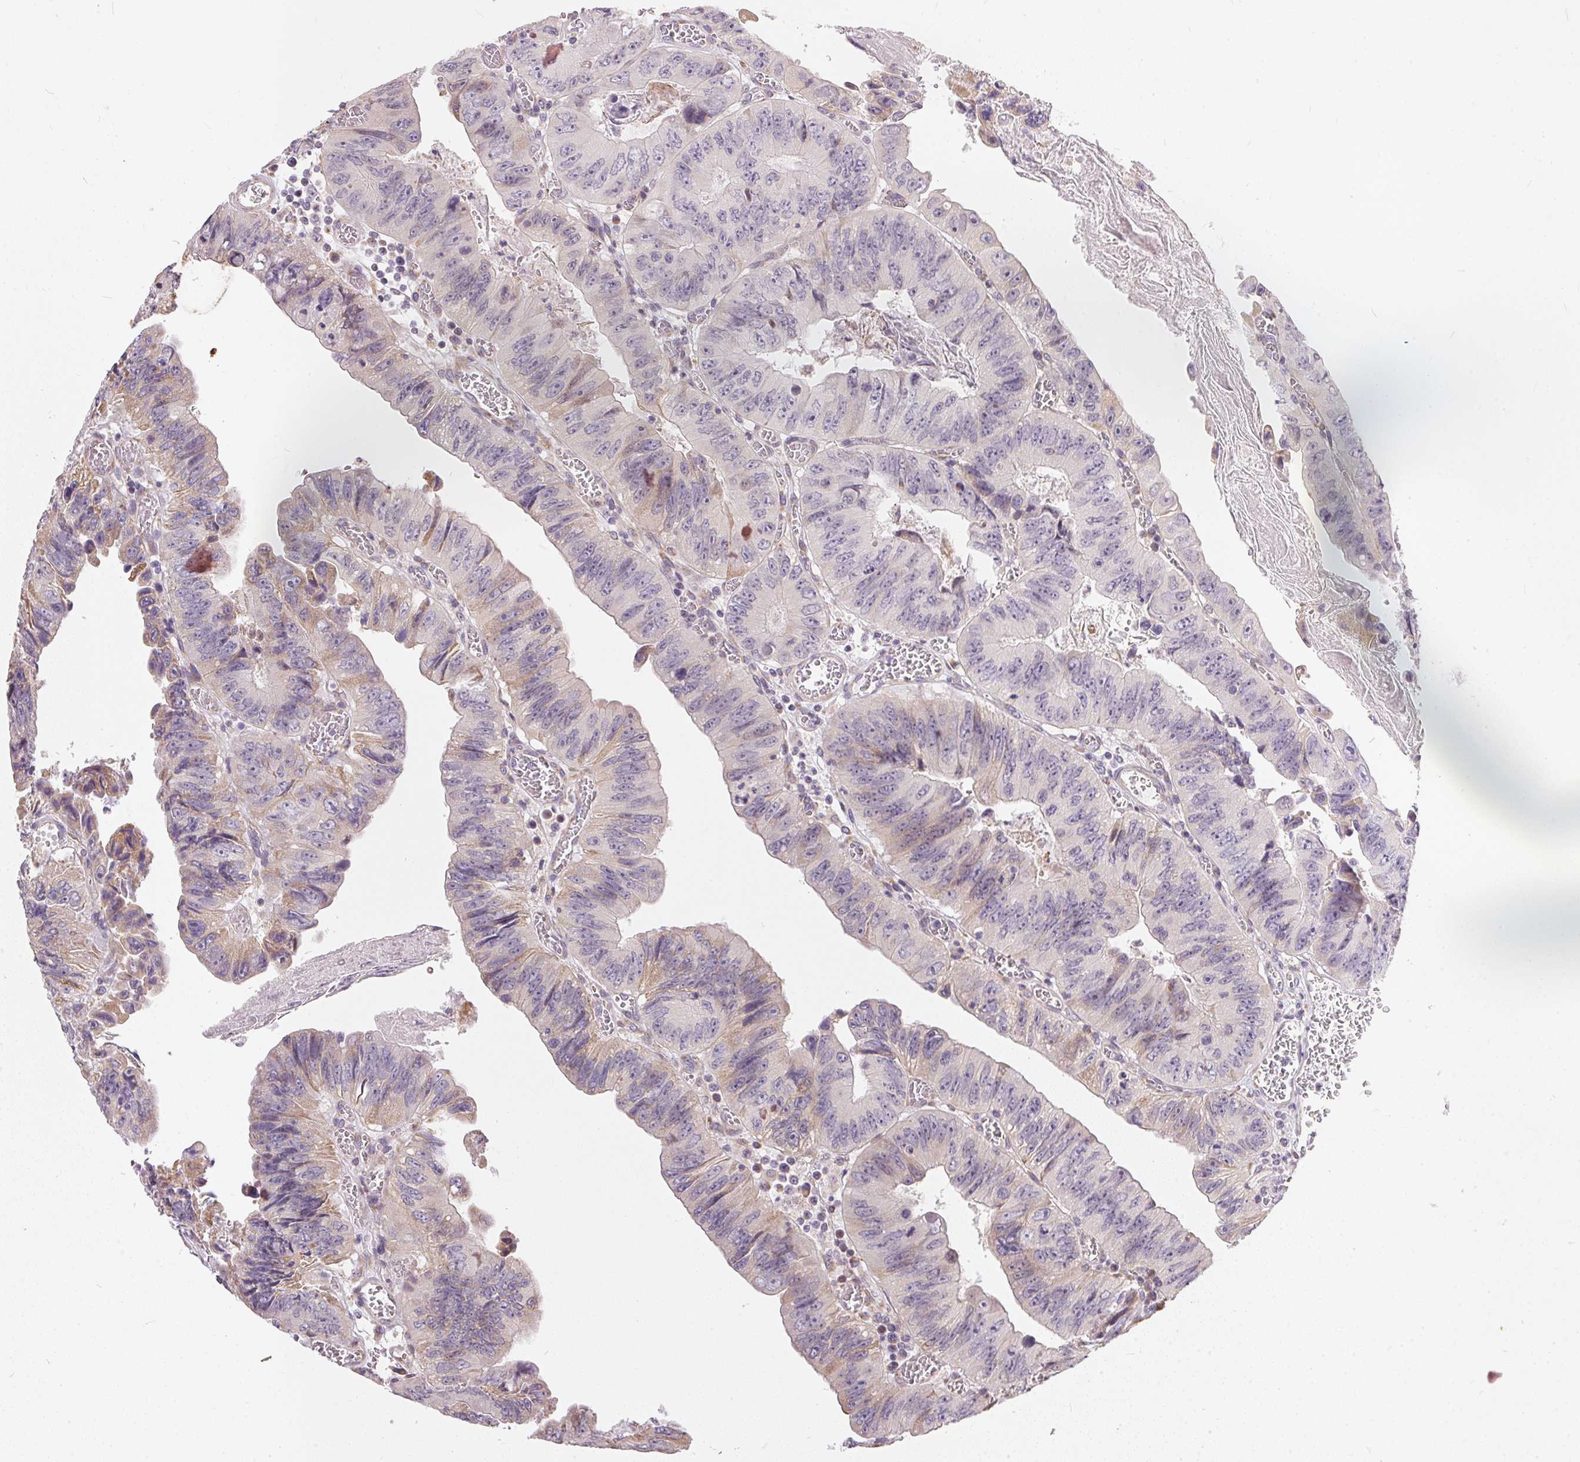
{"staining": {"intensity": "weak", "quantity": "<25%", "location": "cytoplasmic/membranous"}, "tissue": "colorectal cancer", "cell_type": "Tumor cells", "image_type": "cancer", "snomed": [{"axis": "morphology", "description": "Adenocarcinoma, NOS"}, {"axis": "topography", "description": "Colon"}], "caption": "Immunohistochemical staining of colorectal adenocarcinoma reveals no significant expression in tumor cells.", "gene": "VWA5B2", "patient": {"sex": "female", "age": 84}}